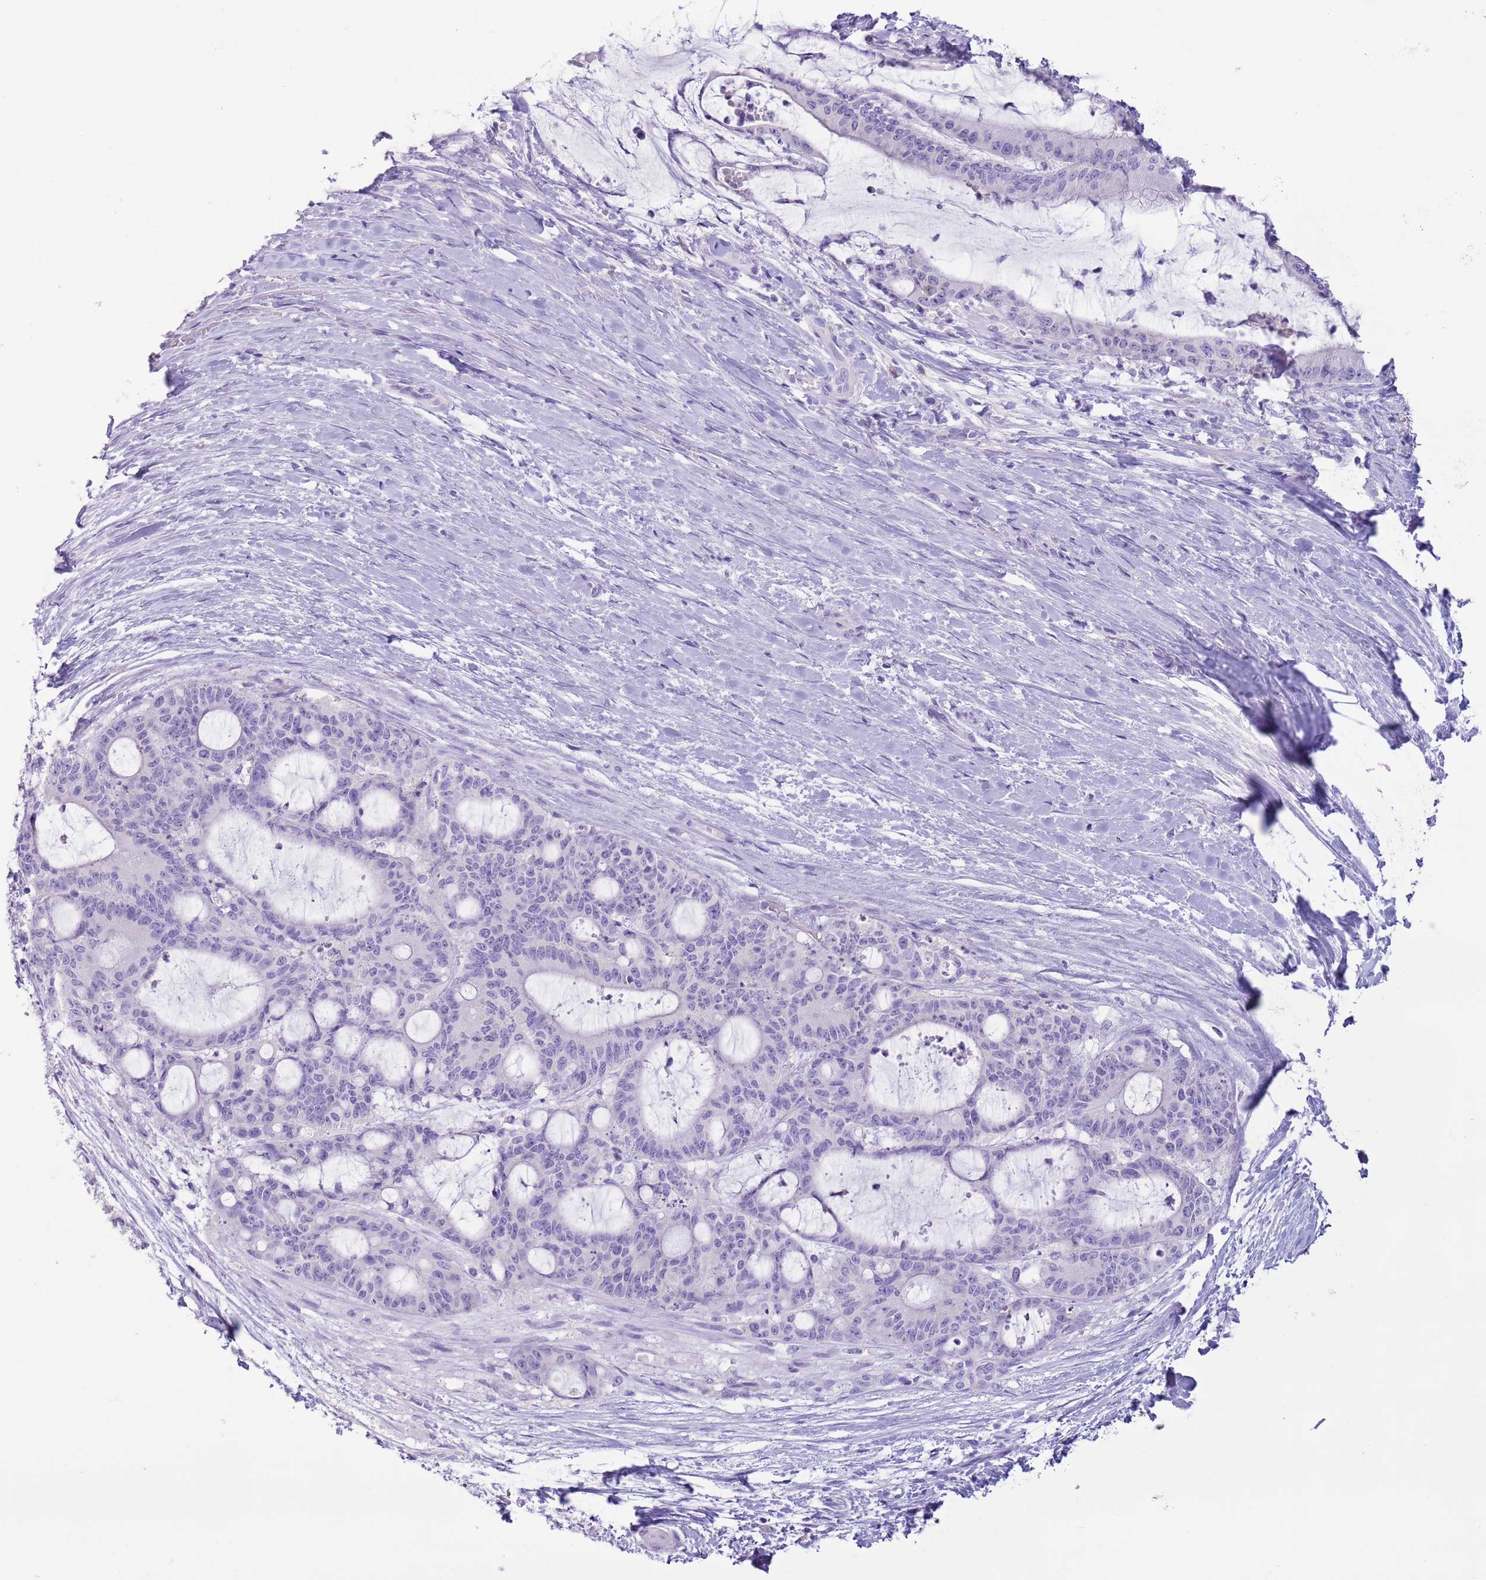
{"staining": {"intensity": "negative", "quantity": "none", "location": "none"}, "tissue": "liver cancer", "cell_type": "Tumor cells", "image_type": "cancer", "snomed": [{"axis": "morphology", "description": "Normal tissue, NOS"}, {"axis": "morphology", "description": "Cholangiocarcinoma"}, {"axis": "topography", "description": "Liver"}, {"axis": "topography", "description": "Peripheral nerve tissue"}], "caption": "There is no significant staining in tumor cells of liver cancer (cholangiocarcinoma).", "gene": "ZNF697", "patient": {"sex": "female", "age": 73}}